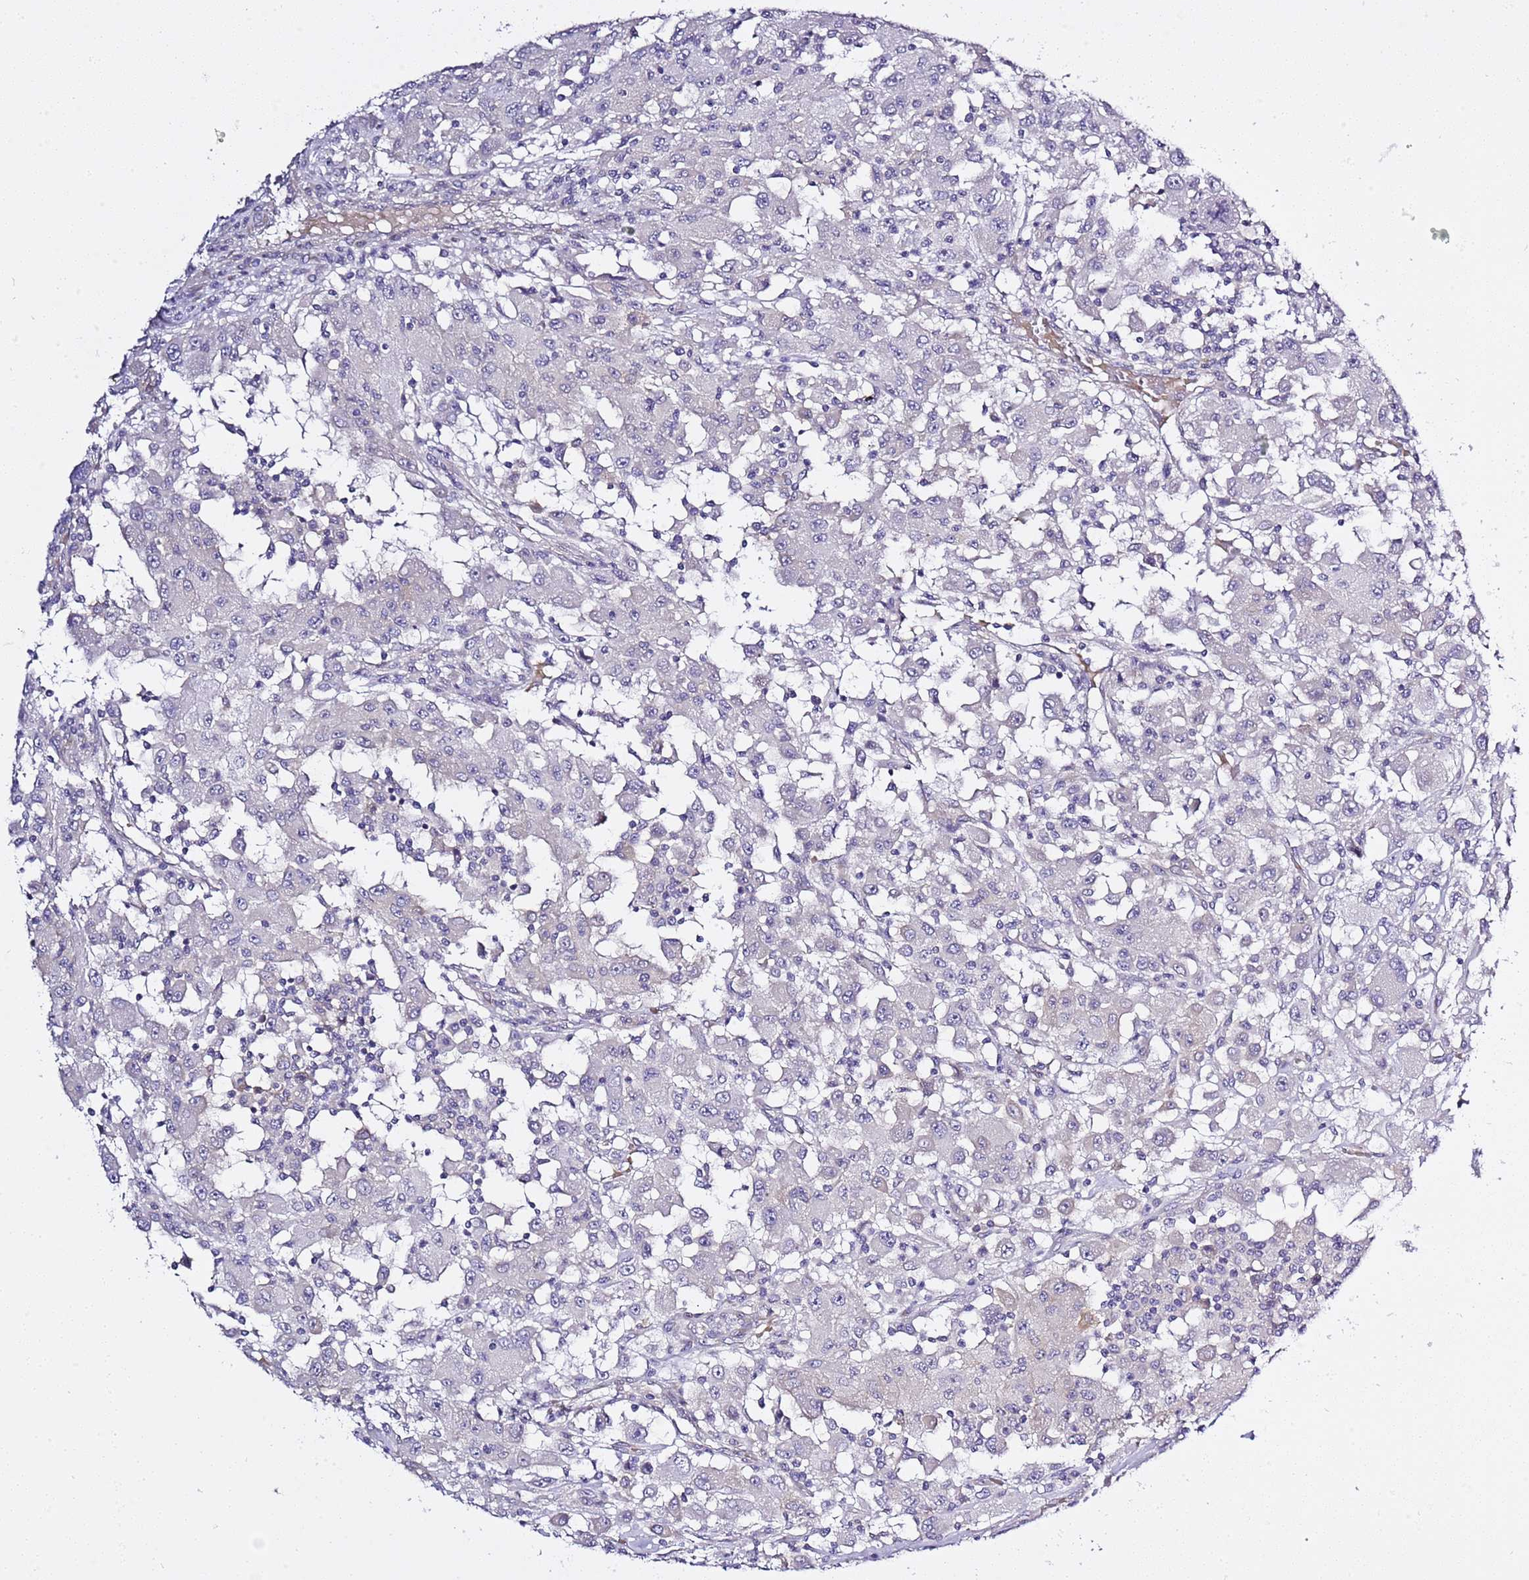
{"staining": {"intensity": "negative", "quantity": "none", "location": "none"}, "tissue": "renal cancer", "cell_type": "Tumor cells", "image_type": "cancer", "snomed": [{"axis": "morphology", "description": "Adenocarcinoma, NOS"}, {"axis": "topography", "description": "Kidney"}], "caption": "This is an IHC histopathology image of adenocarcinoma (renal). There is no staining in tumor cells.", "gene": "RFK", "patient": {"sex": "female", "age": 67}}